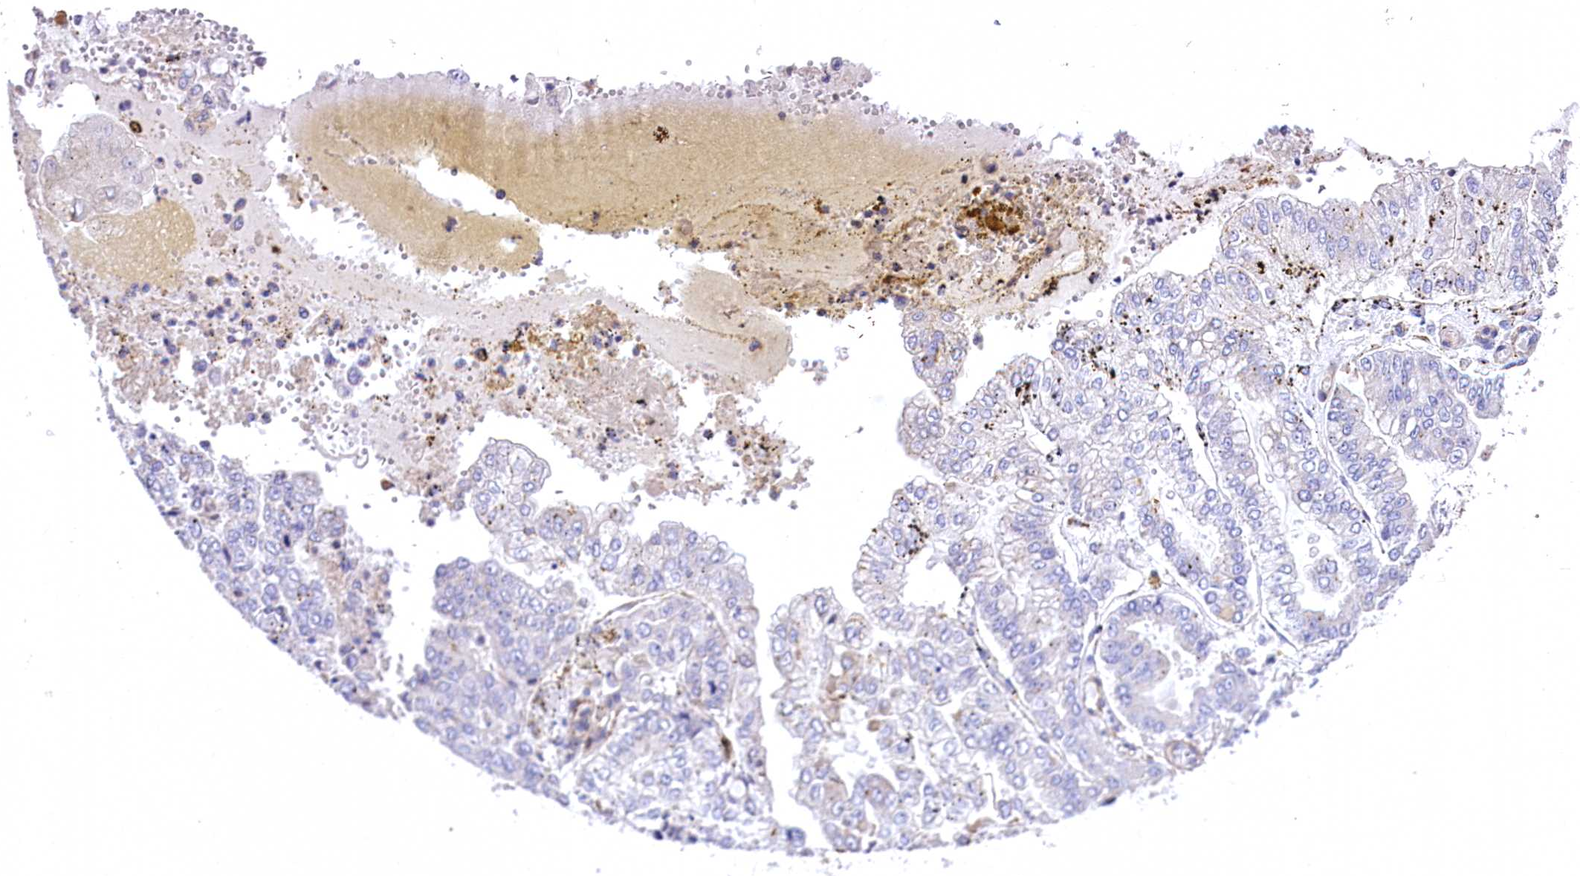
{"staining": {"intensity": "negative", "quantity": "none", "location": "none"}, "tissue": "stomach cancer", "cell_type": "Tumor cells", "image_type": "cancer", "snomed": [{"axis": "morphology", "description": "Adenocarcinoma, NOS"}, {"axis": "topography", "description": "Stomach"}], "caption": "DAB (3,3'-diaminobenzidine) immunohistochemical staining of human stomach adenocarcinoma displays no significant expression in tumor cells.", "gene": "RDH16", "patient": {"sex": "male", "age": 76}}